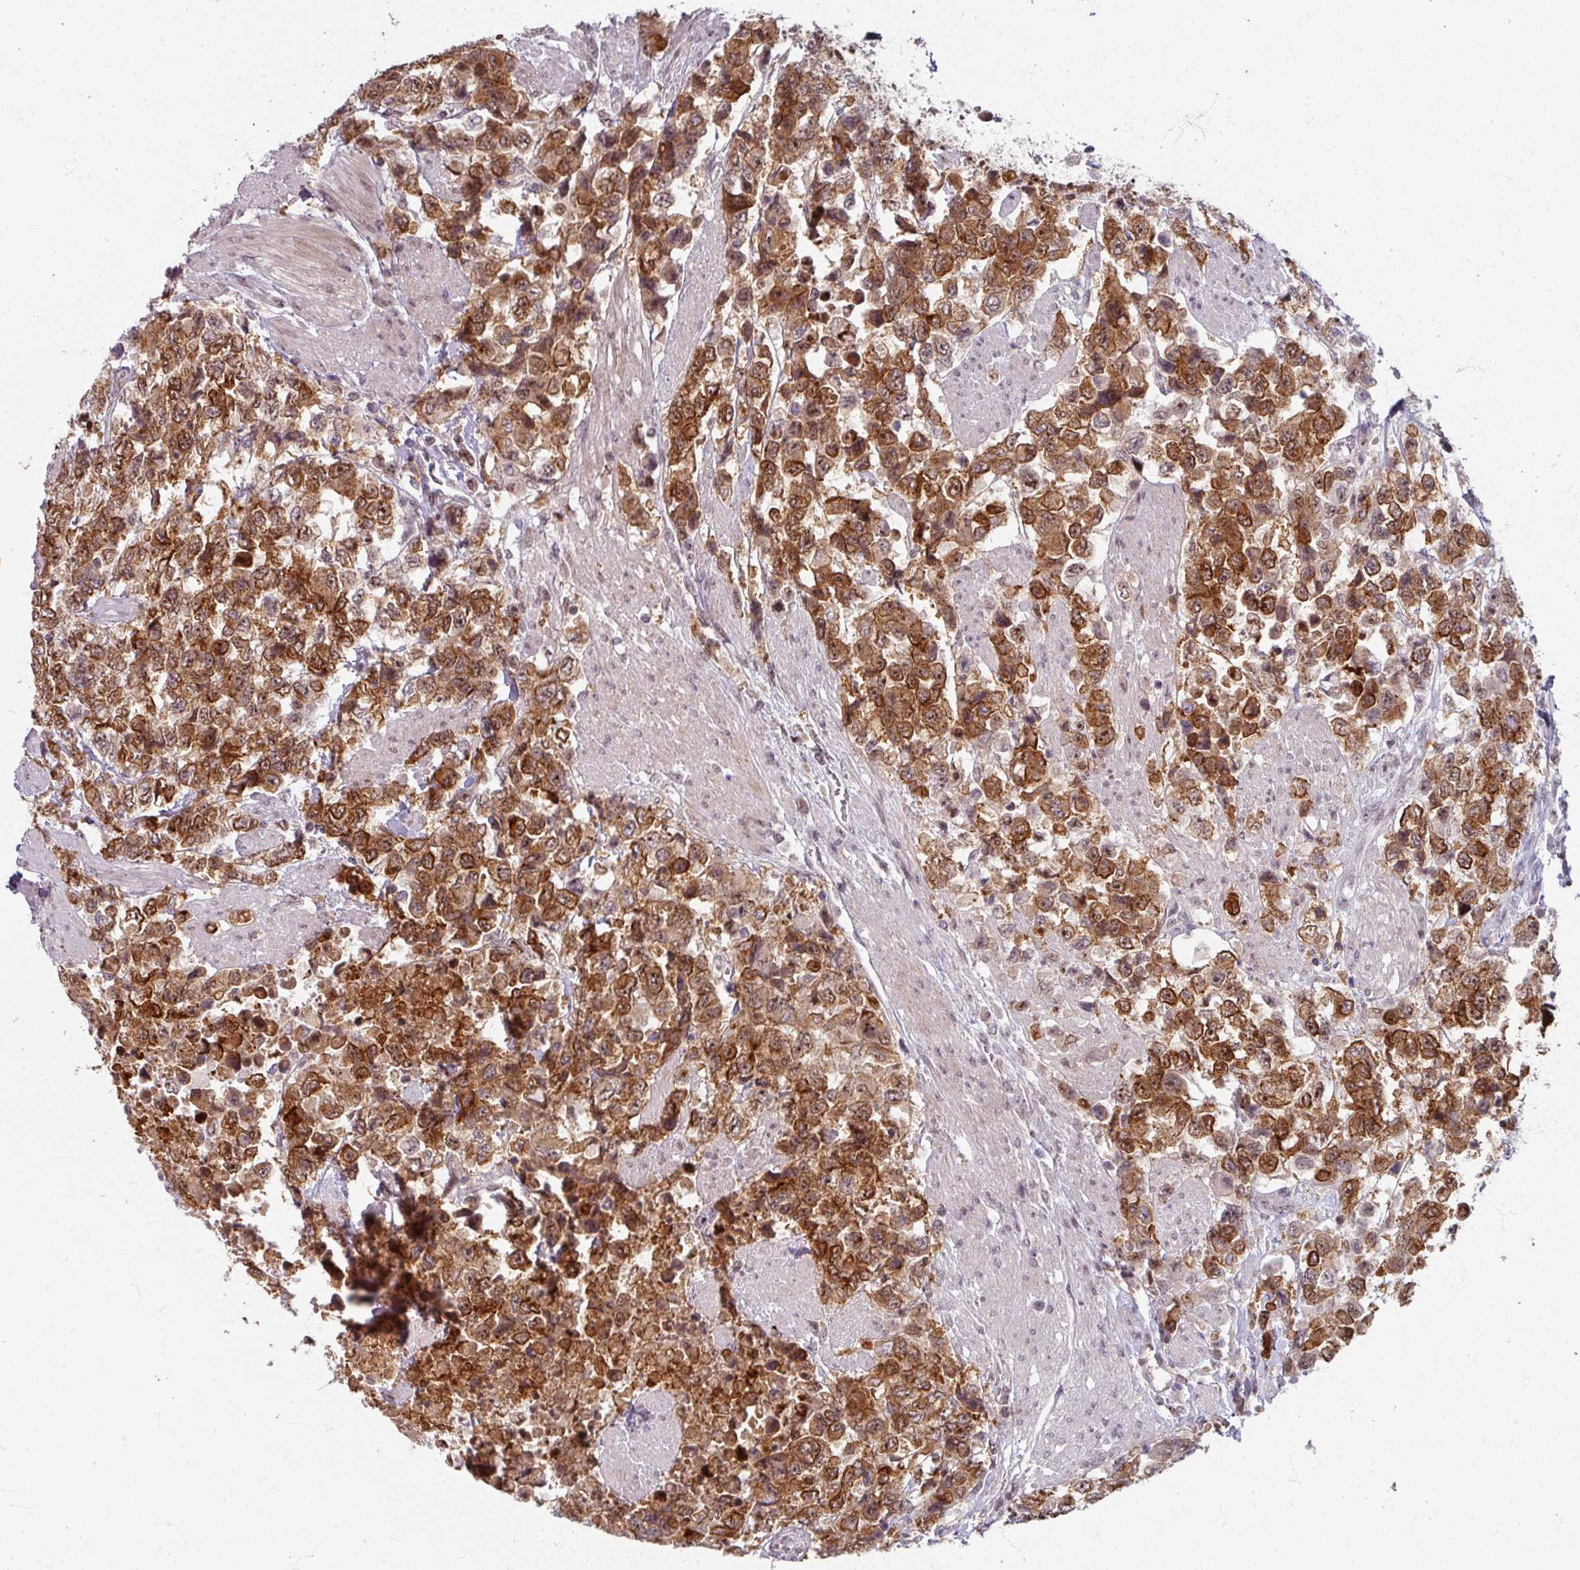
{"staining": {"intensity": "strong", "quantity": ">75%", "location": "cytoplasmic/membranous,nuclear"}, "tissue": "urothelial cancer", "cell_type": "Tumor cells", "image_type": "cancer", "snomed": [{"axis": "morphology", "description": "Urothelial carcinoma, High grade"}, {"axis": "topography", "description": "Urinary bladder"}], "caption": "IHC staining of urothelial carcinoma (high-grade), which displays high levels of strong cytoplasmic/membranous and nuclear staining in about >75% of tumor cells indicating strong cytoplasmic/membranous and nuclear protein staining. The staining was performed using DAB (3,3'-diaminobenzidine) (brown) for protein detection and nuclei were counterstained in hematoxylin (blue).", "gene": "KLC3", "patient": {"sex": "female", "age": 78}}